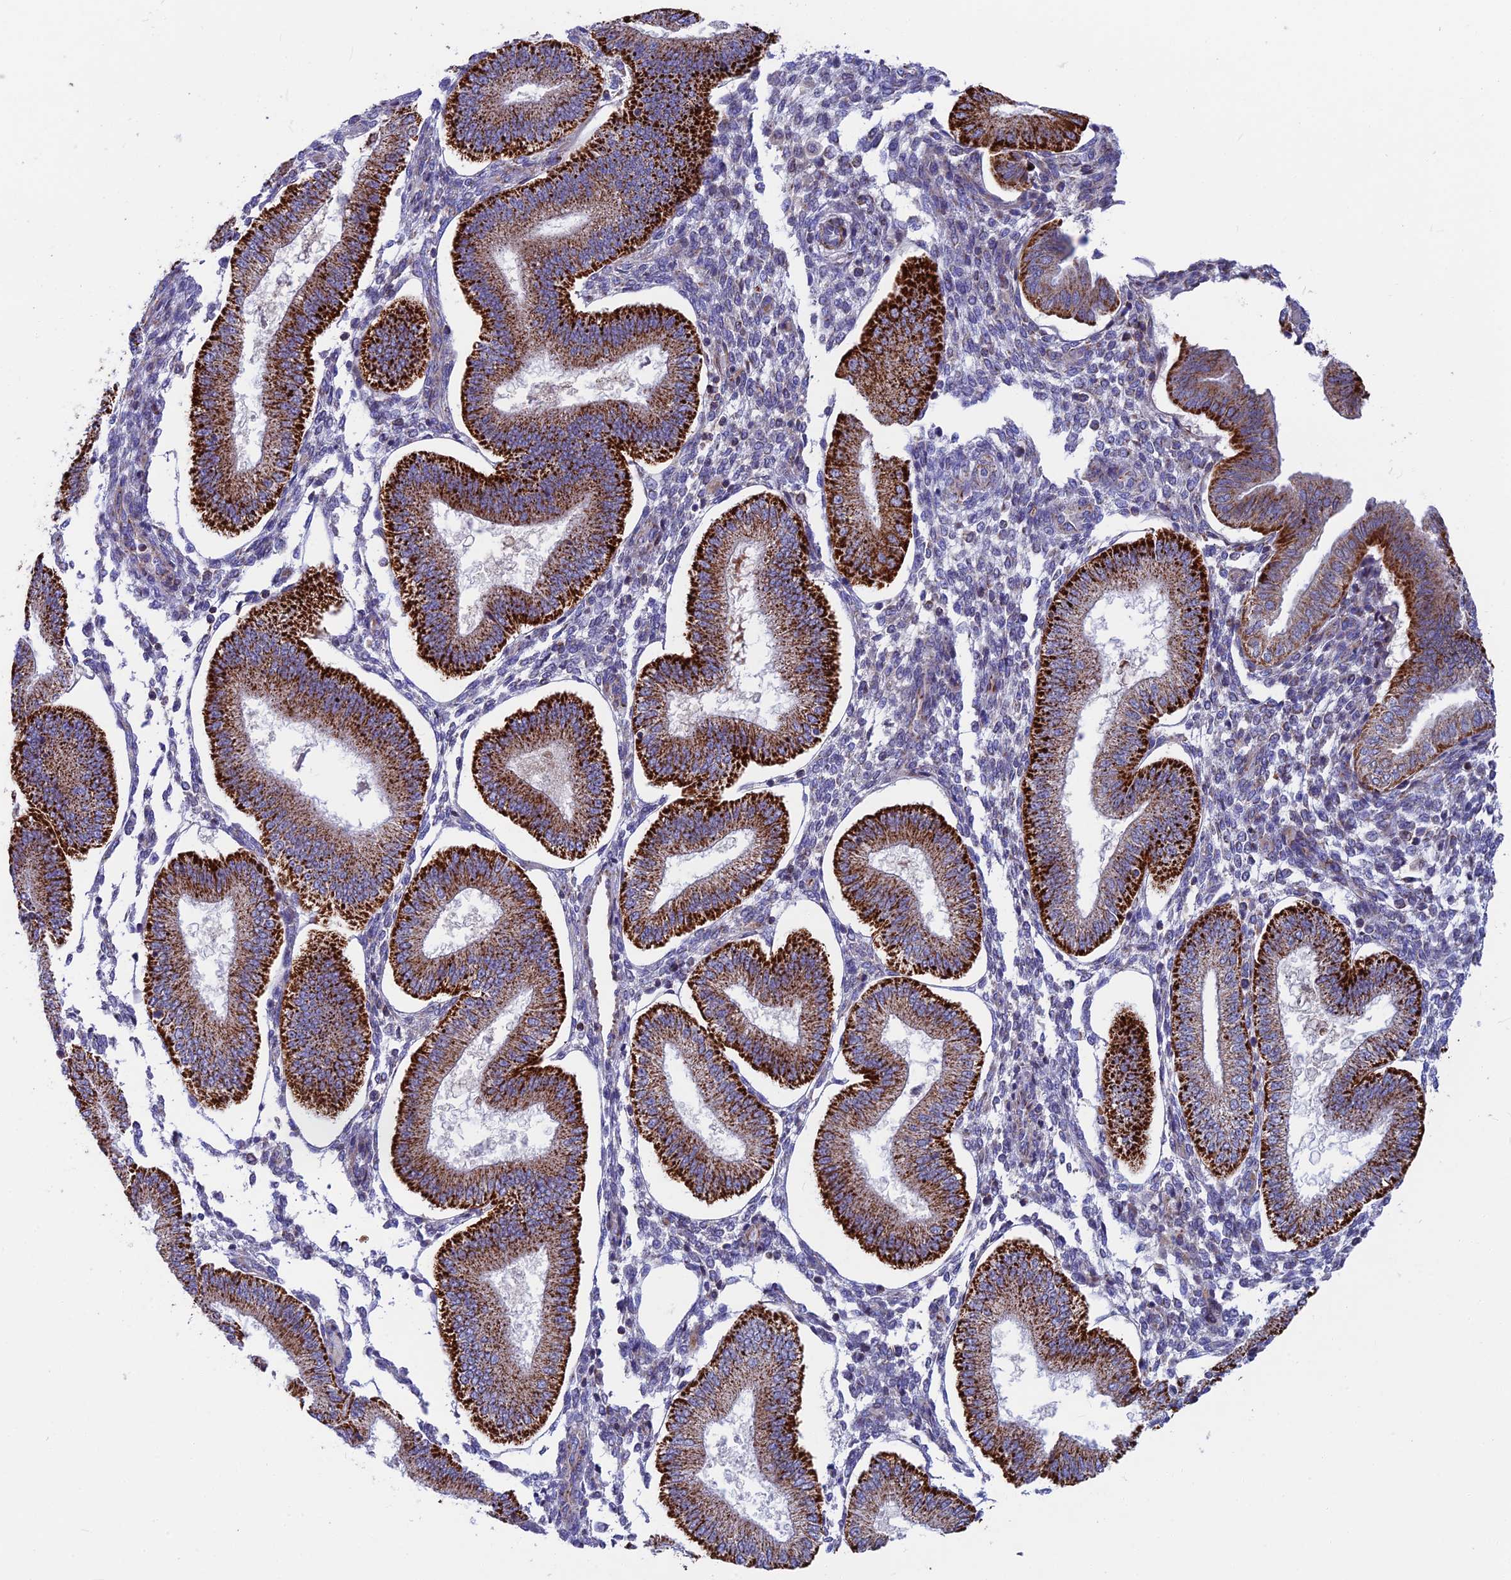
{"staining": {"intensity": "negative", "quantity": "none", "location": "none"}, "tissue": "endometrium", "cell_type": "Cells in endometrial stroma", "image_type": "normal", "snomed": [{"axis": "morphology", "description": "Normal tissue, NOS"}, {"axis": "topography", "description": "Endometrium"}], "caption": "A photomicrograph of endometrium stained for a protein shows no brown staining in cells in endometrial stroma.", "gene": "CS", "patient": {"sex": "female", "age": 39}}